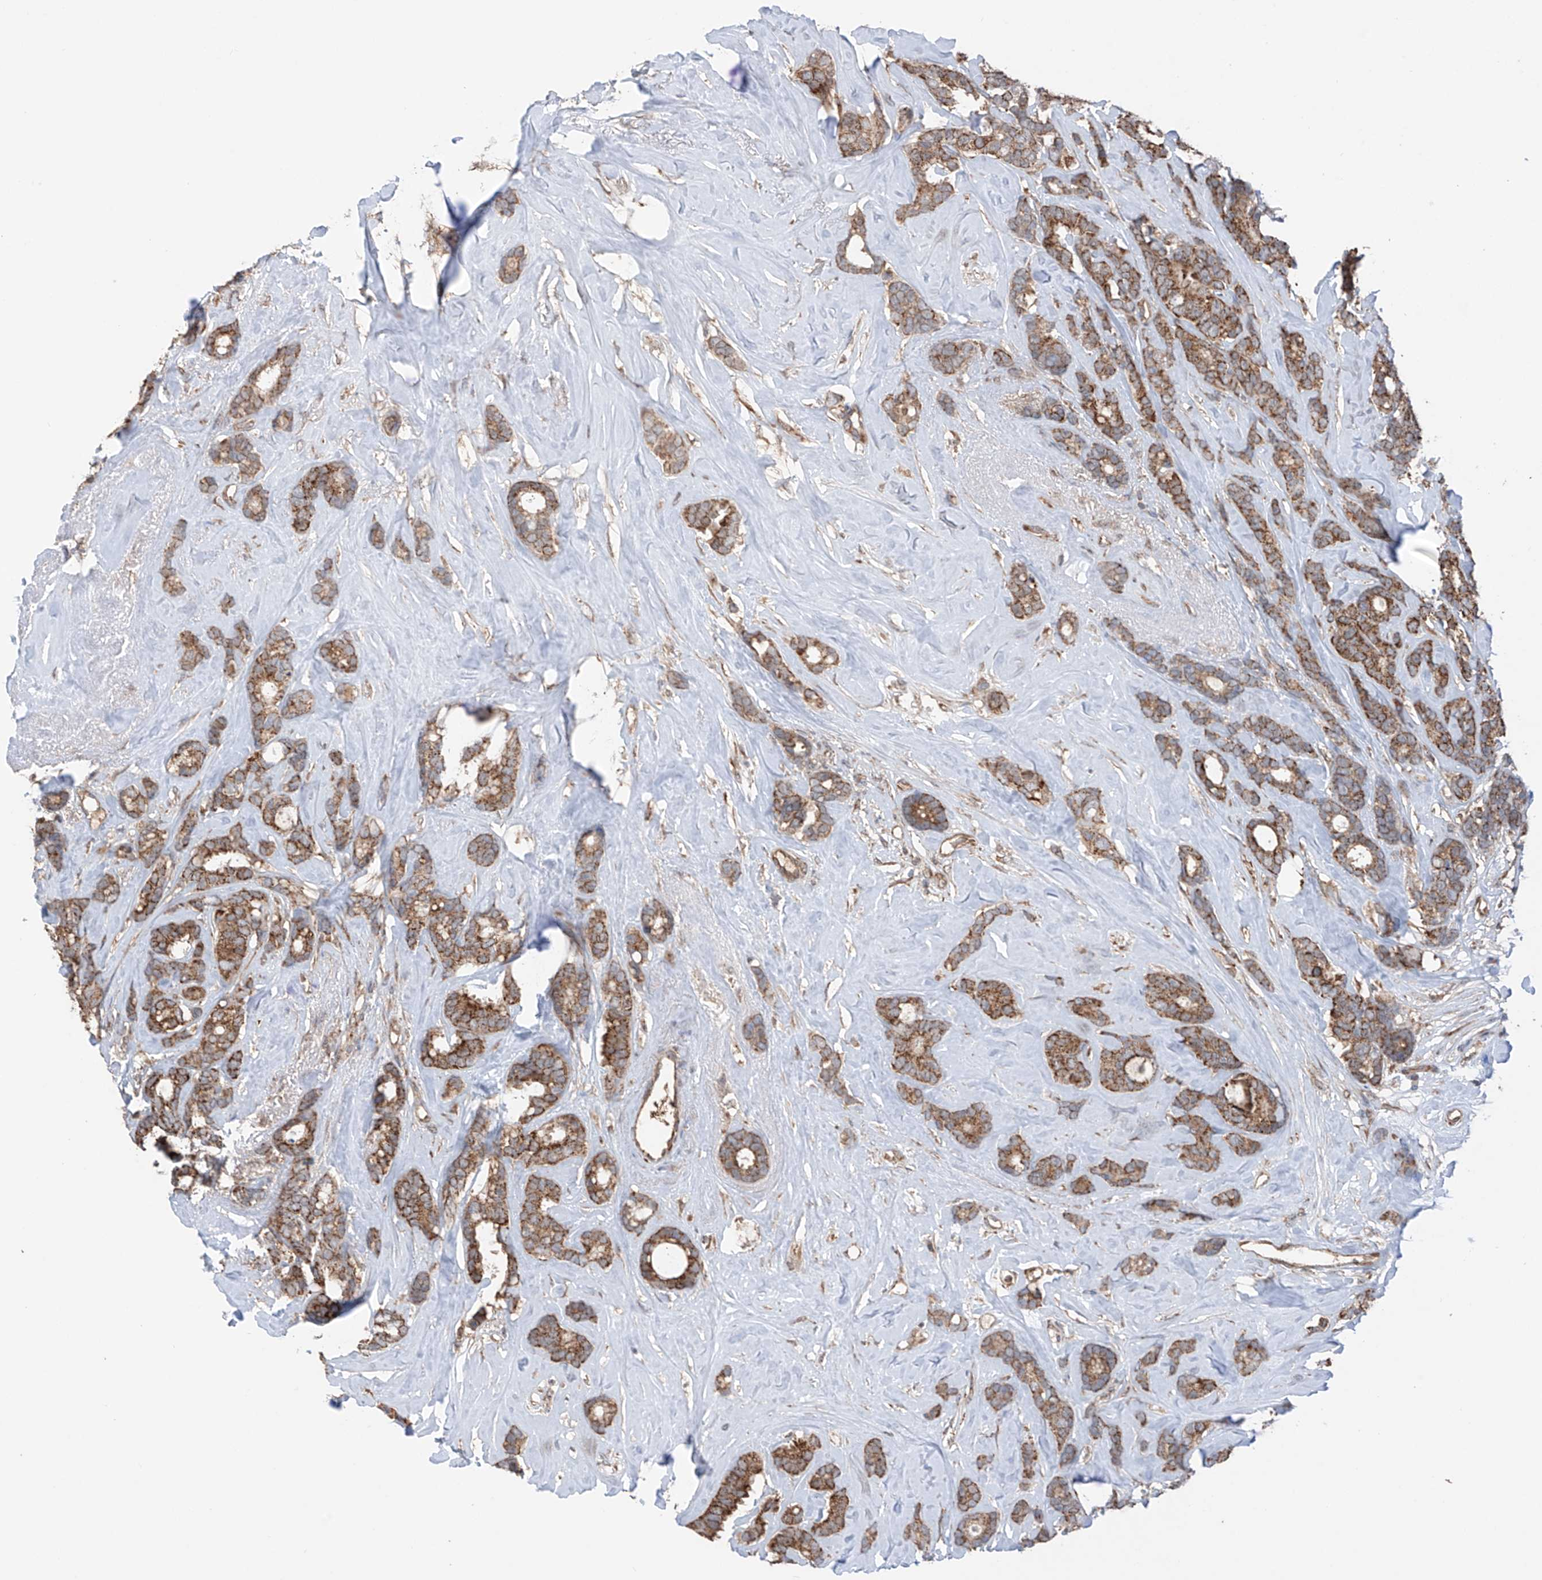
{"staining": {"intensity": "moderate", "quantity": ">75%", "location": "cytoplasmic/membranous"}, "tissue": "breast cancer", "cell_type": "Tumor cells", "image_type": "cancer", "snomed": [{"axis": "morphology", "description": "Duct carcinoma"}, {"axis": "topography", "description": "Breast"}], "caption": "Immunohistochemistry (IHC) (DAB (3,3'-diaminobenzidine)) staining of breast cancer shows moderate cytoplasmic/membranous protein expression in approximately >75% of tumor cells. Using DAB (3,3'-diaminobenzidine) (brown) and hematoxylin (blue) stains, captured at high magnification using brightfield microscopy.", "gene": "SAMD3", "patient": {"sex": "female", "age": 87}}